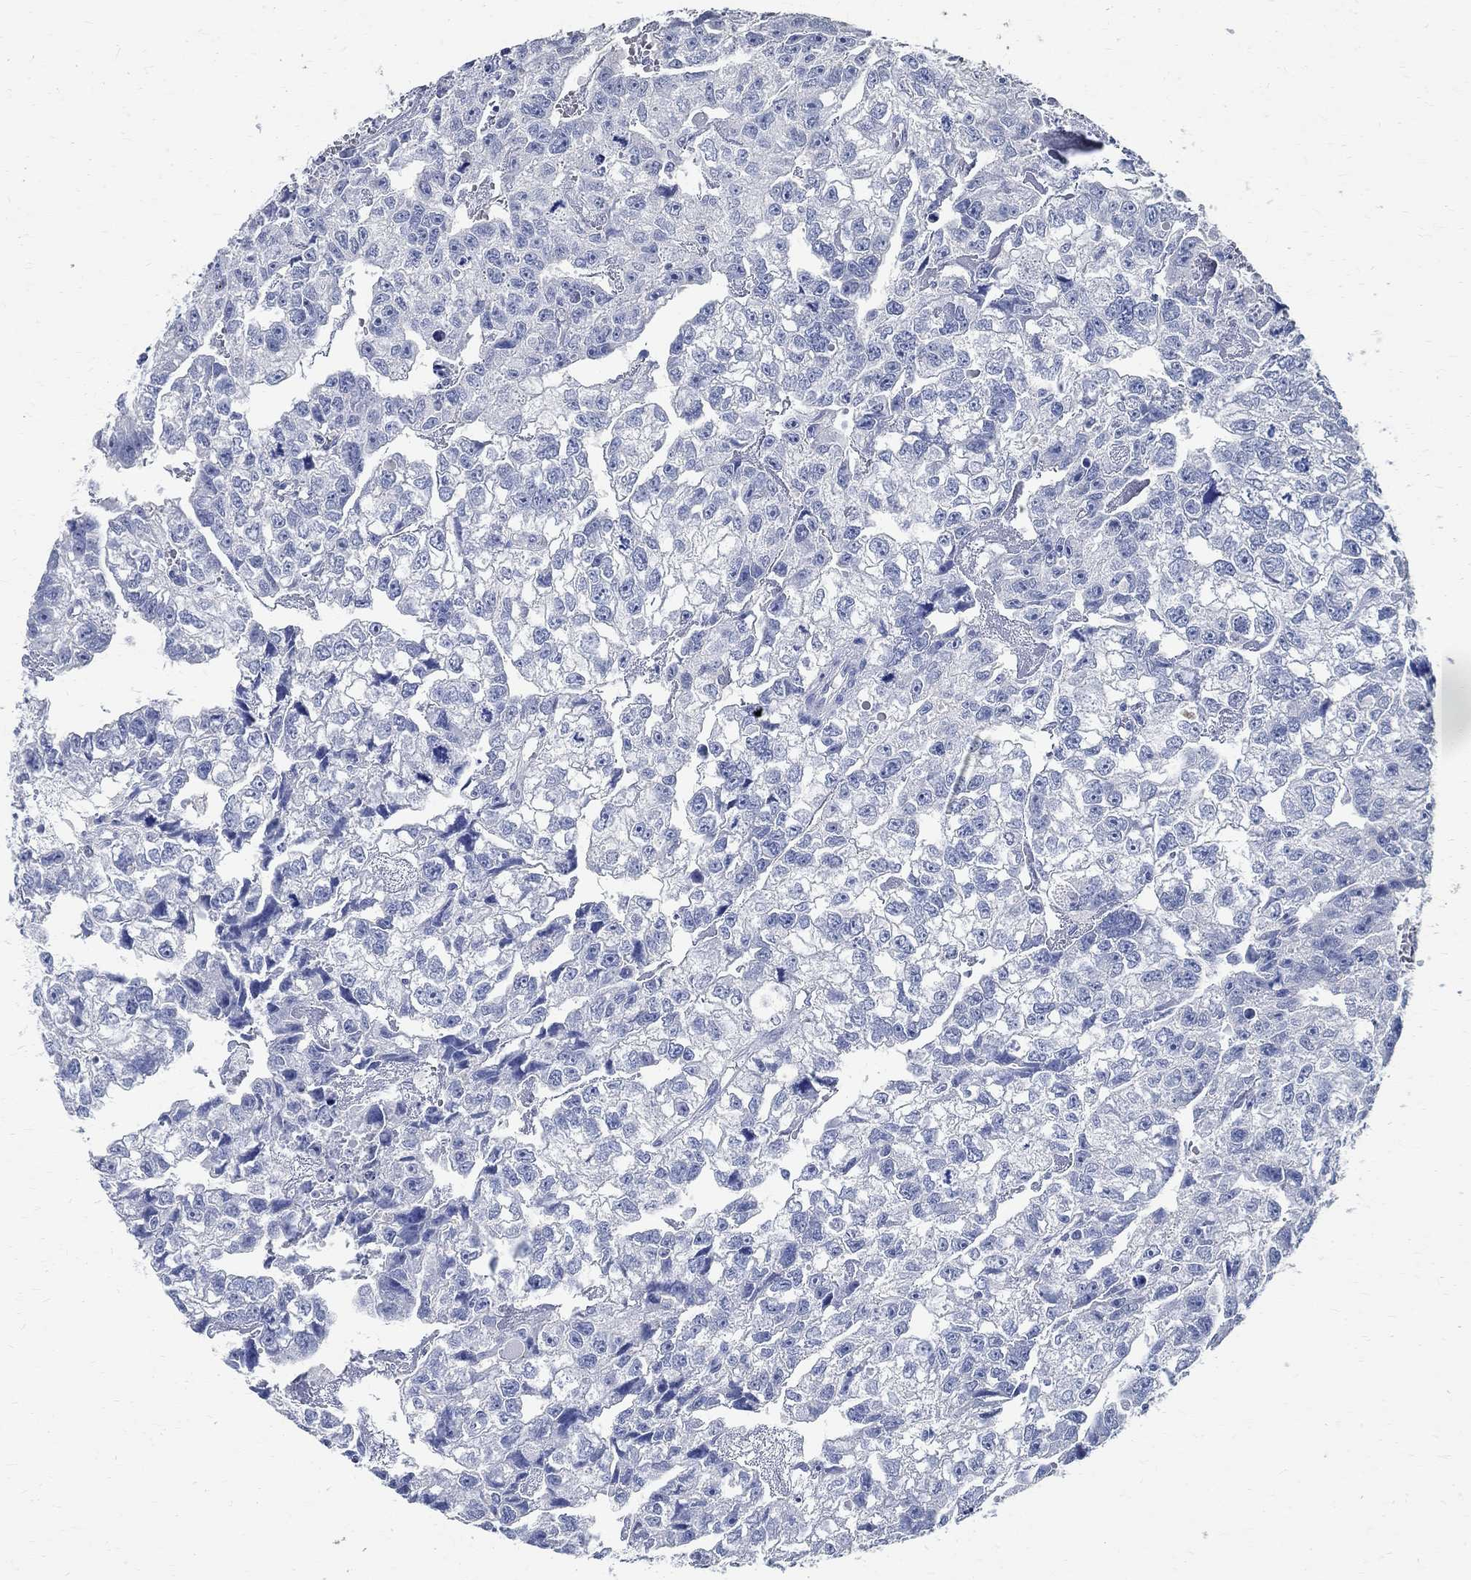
{"staining": {"intensity": "negative", "quantity": "none", "location": "none"}, "tissue": "testis cancer", "cell_type": "Tumor cells", "image_type": "cancer", "snomed": [{"axis": "morphology", "description": "Carcinoma, Embryonal, NOS"}, {"axis": "morphology", "description": "Teratoma, malignant, NOS"}, {"axis": "topography", "description": "Testis"}], "caption": "The histopathology image displays no staining of tumor cells in testis cancer (embryonal carcinoma). (DAB IHC visualized using brightfield microscopy, high magnification).", "gene": "TMEM221", "patient": {"sex": "male", "age": 44}}